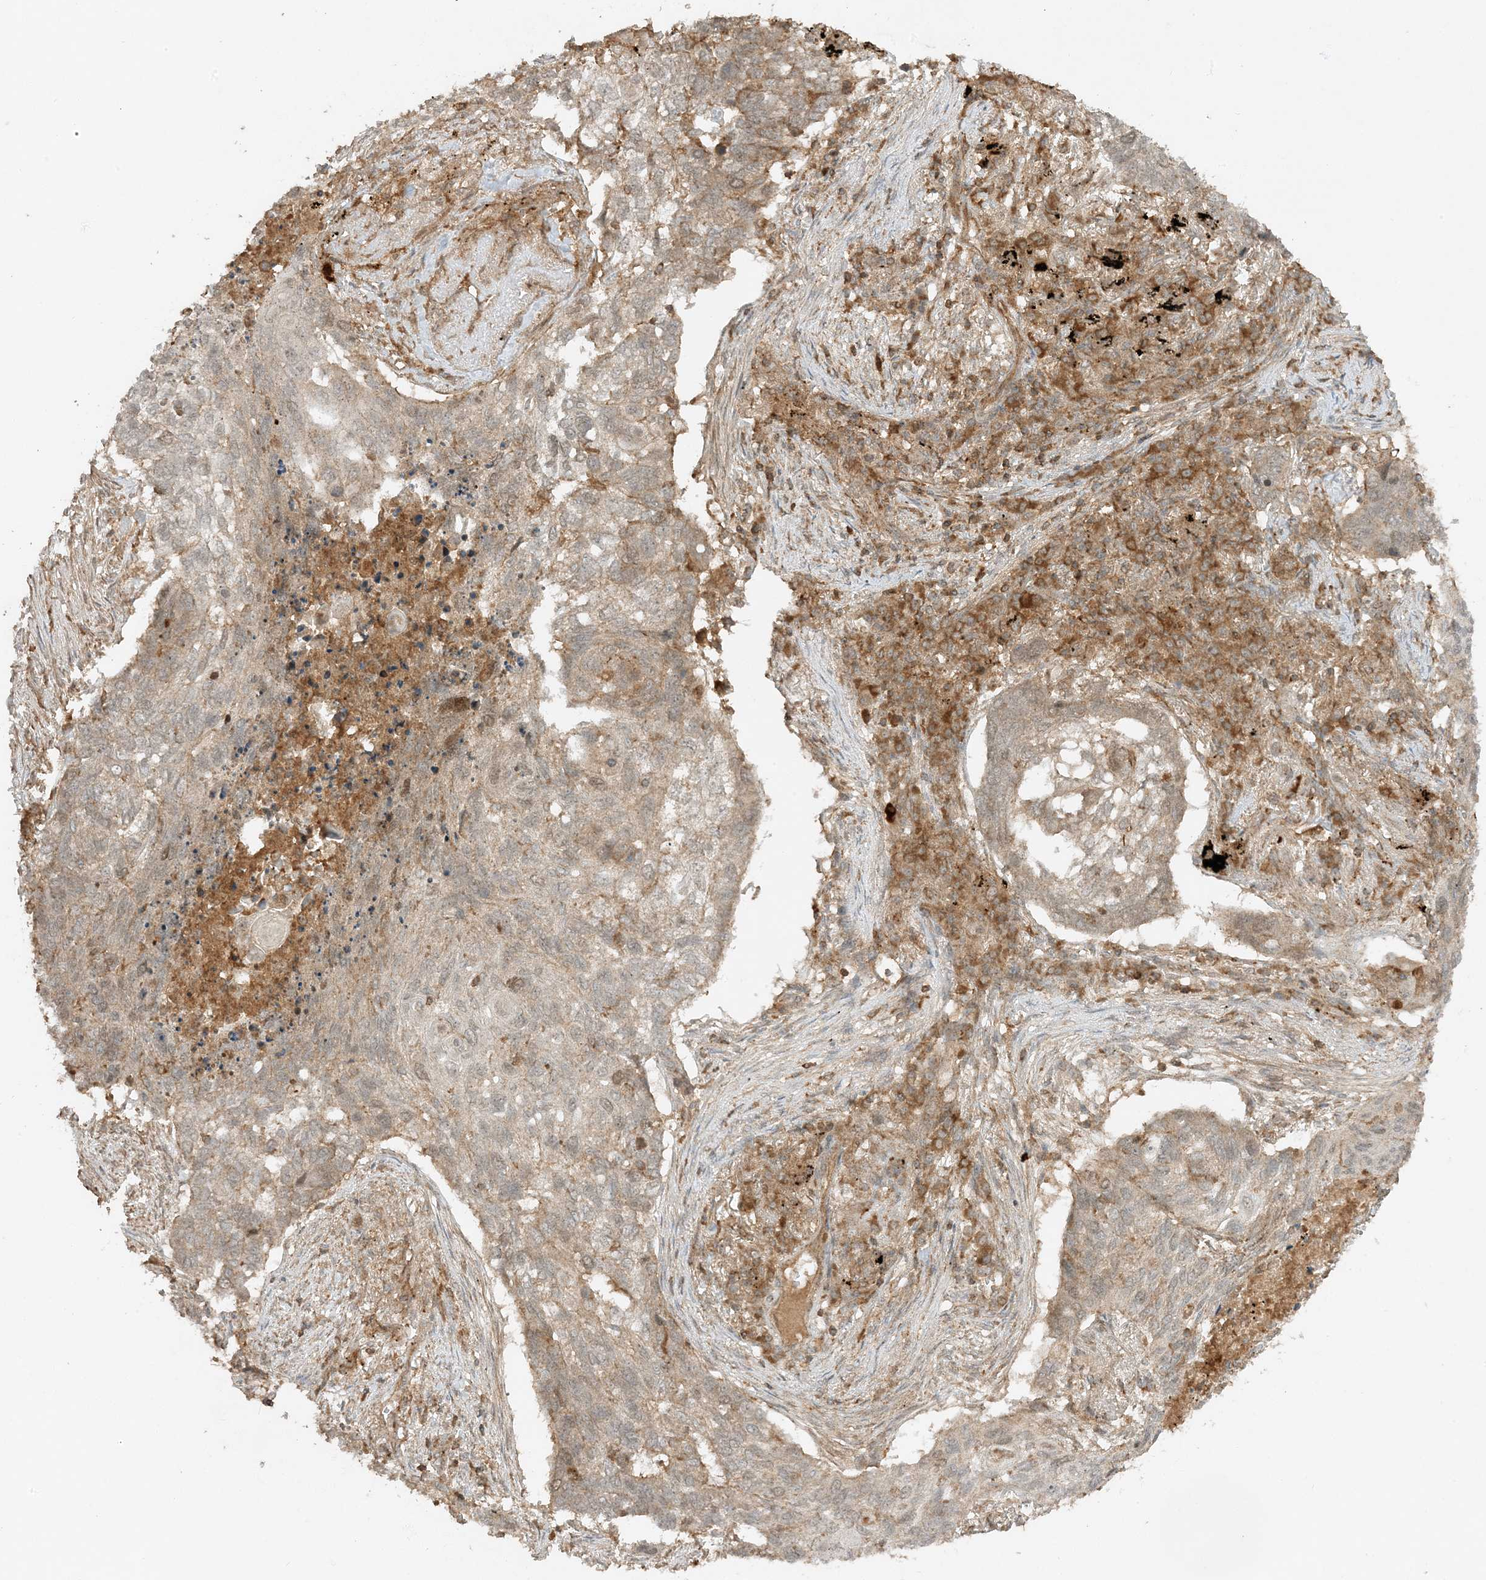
{"staining": {"intensity": "weak", "quantity": "<25%", "location": "cytoplasmic/membranous"}, "tissue": "lung cancer", "cell_type": "Tumor cells", "image_type": "cancer", "snomed": [{"axis": "morphology", "description": "Squamous cell carcinoma, NOS"}, {"axis": "topography", "description": "Lung"}], "caption": "A micrograph of human squamous cell carcinoma (lung) is negative for staining in tumor cells.", "gene": "XRN1", "patient": {"sex": "female", "age": 63}}